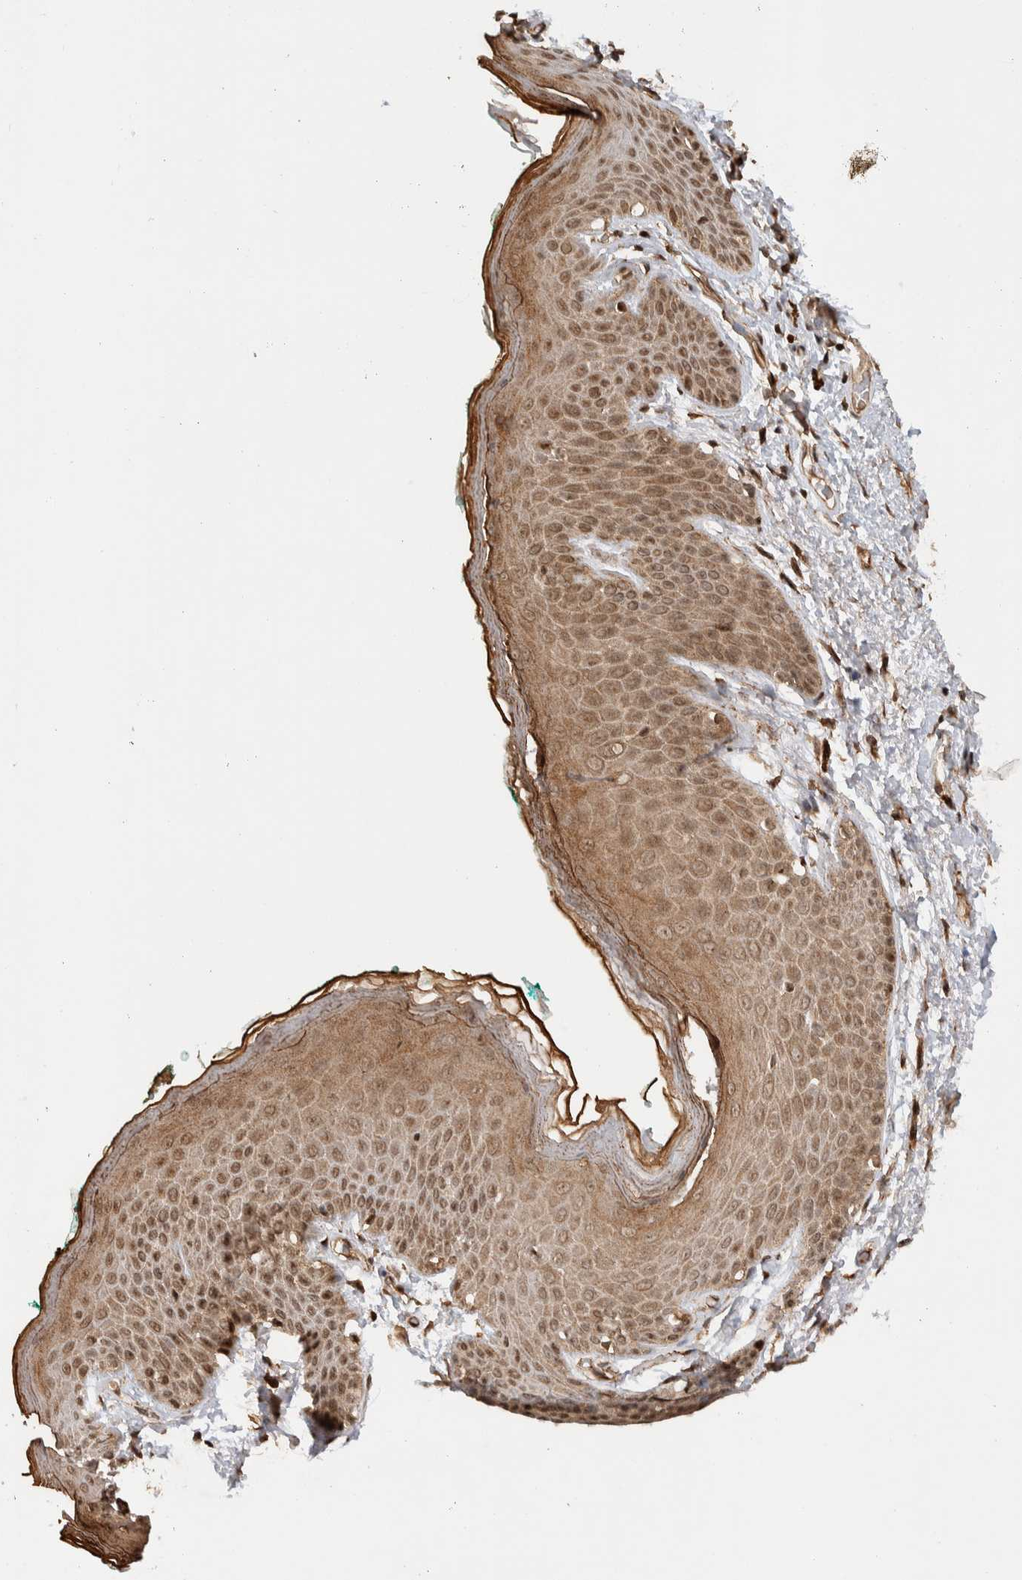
{"staining": {"intensity": "moderate", "quantity": ">75%", "location": "cytoplasmic/membranous,nuclear"}, "tissue": "skin", "cell_type": "Epidermal cells", "image_type": "normal", "snomed": [{"axis": "morphology", "description": "Normal tissue, NOS"}, {"axis": "topography", "description": "Anal"}], "caption": "Immunohistochemical staining of unremarkable human skin reveals >75% levels of moderate cytoplasmic/membranous,nuclear protein staining in about >75% of epidermal cells.", "gene": "TOR1B", "patient": {"sex": "male", "age": 74}}